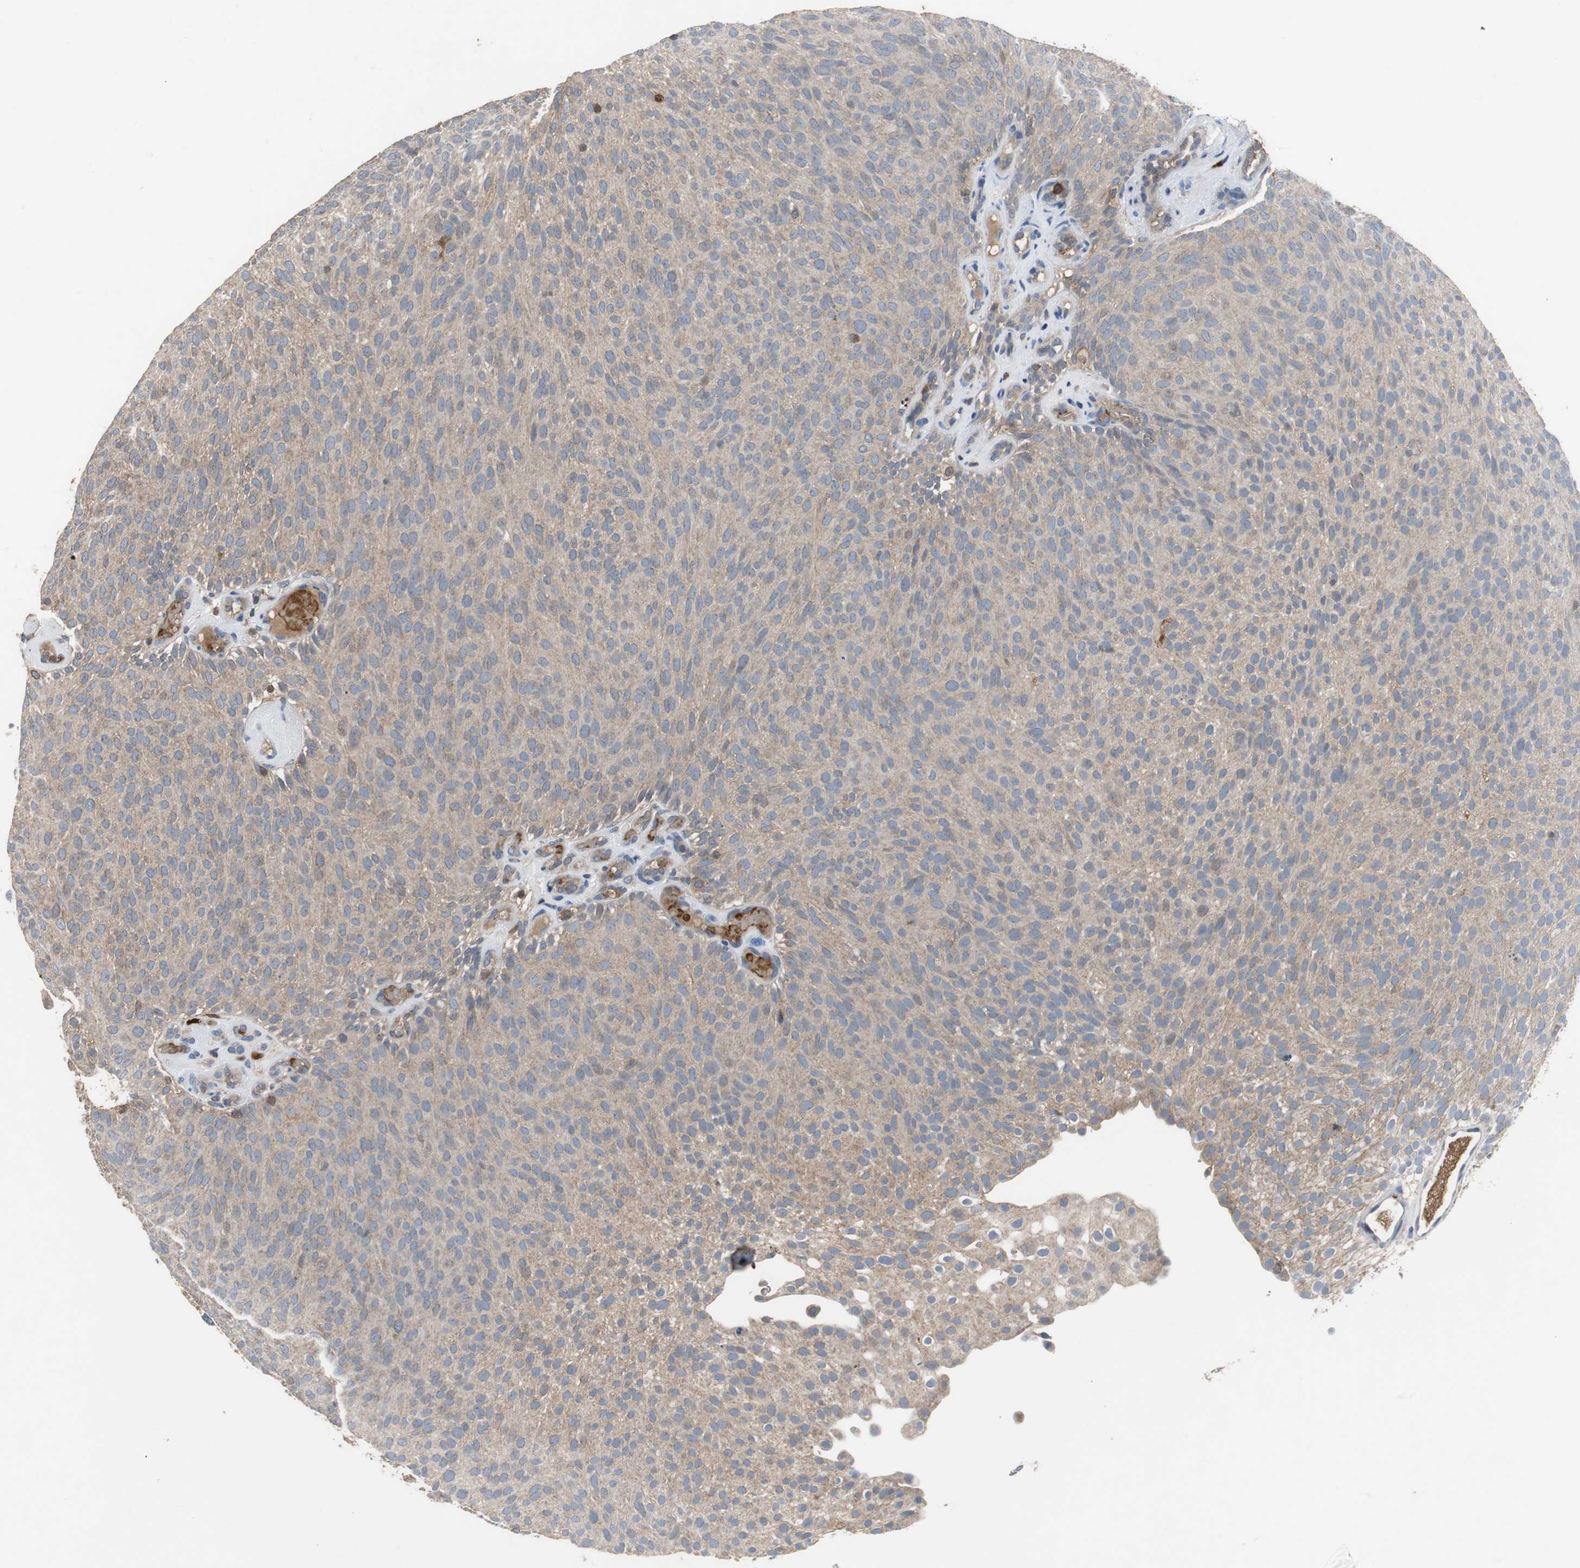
{"staining": {"intensity": "weak", "quantity": ">75%", "location": "cytoplasmic/membranous"}, "tissue": "urothelial cancer", "cell_type": "Tumor cells", "image_type": "cancer", "snomed": [{"axis": "morphology", "description": "Urothelial carcinoma, Low grade"}, {"axis": "topography", "description": "Urinary bladder"}], "caption": "Low-grade urothelial carcinoma stained with IHC exhibits weak cytoplasmic/membranous positivity in about >75% of tumor cells.", "gene": "CALB2", "patient": {"sex": "male", "age": 78}}